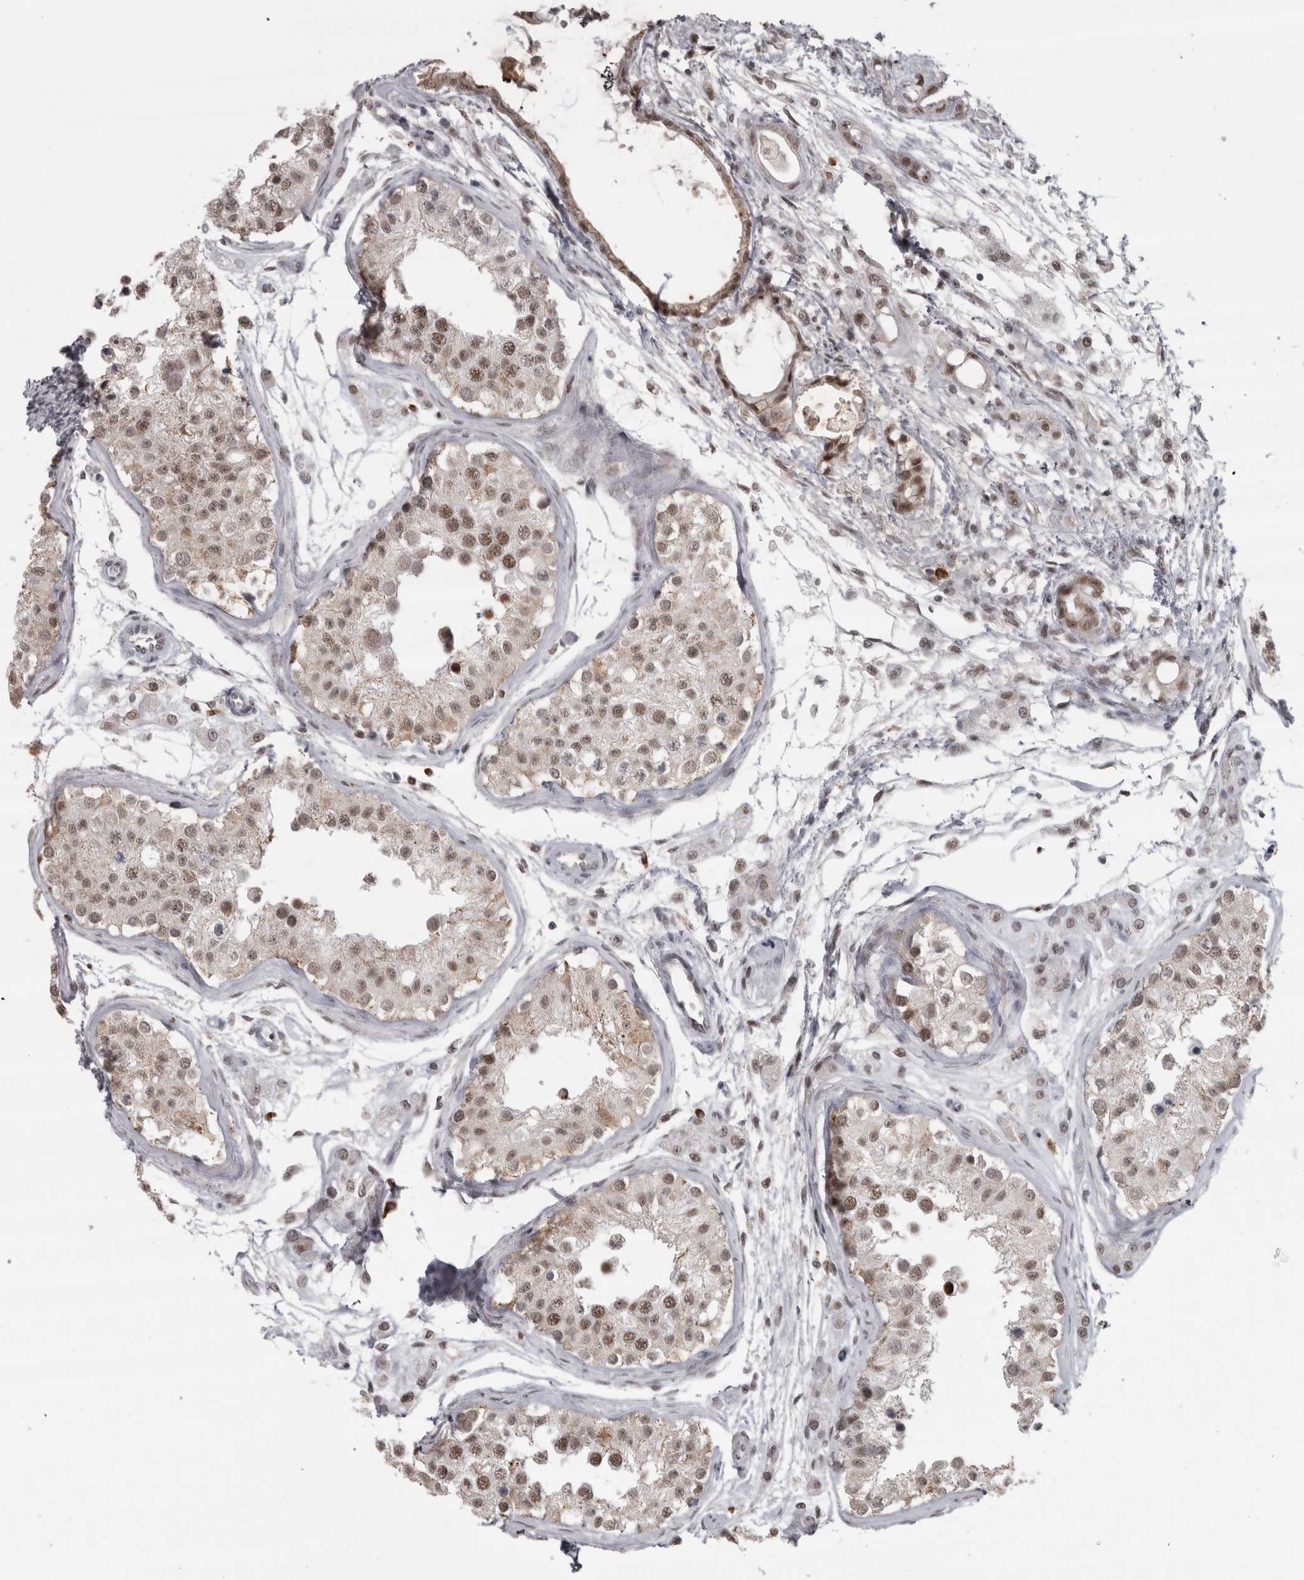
{"staining": {"intensity": "moderate", "quantity": ">75%", "location": "cytoplasmic/membranous,nuclear"}, "tissue": "testis", "cell_type": "Cells in seminiferous ducts", "image_type": "normal", "snomed": [{"axis": "morphology", "description": "Normal tissue, NOS"}, {"axis": "morphology", "description": "Adenocarcinoma, metastatic, NOS"}, {"axis": "topography", "description": "Testis"}], "caption": "Immunohistochemistry (DAB (3,3'-diaminobenzidine)) staining of normal human testis displays moderate cytoplasmic/membranous,nuclear protein staining in approximately >75% of cells in seminiferous ducts.", "gene": "MICU3", "patient": {"sex": "male", "age": 26}}